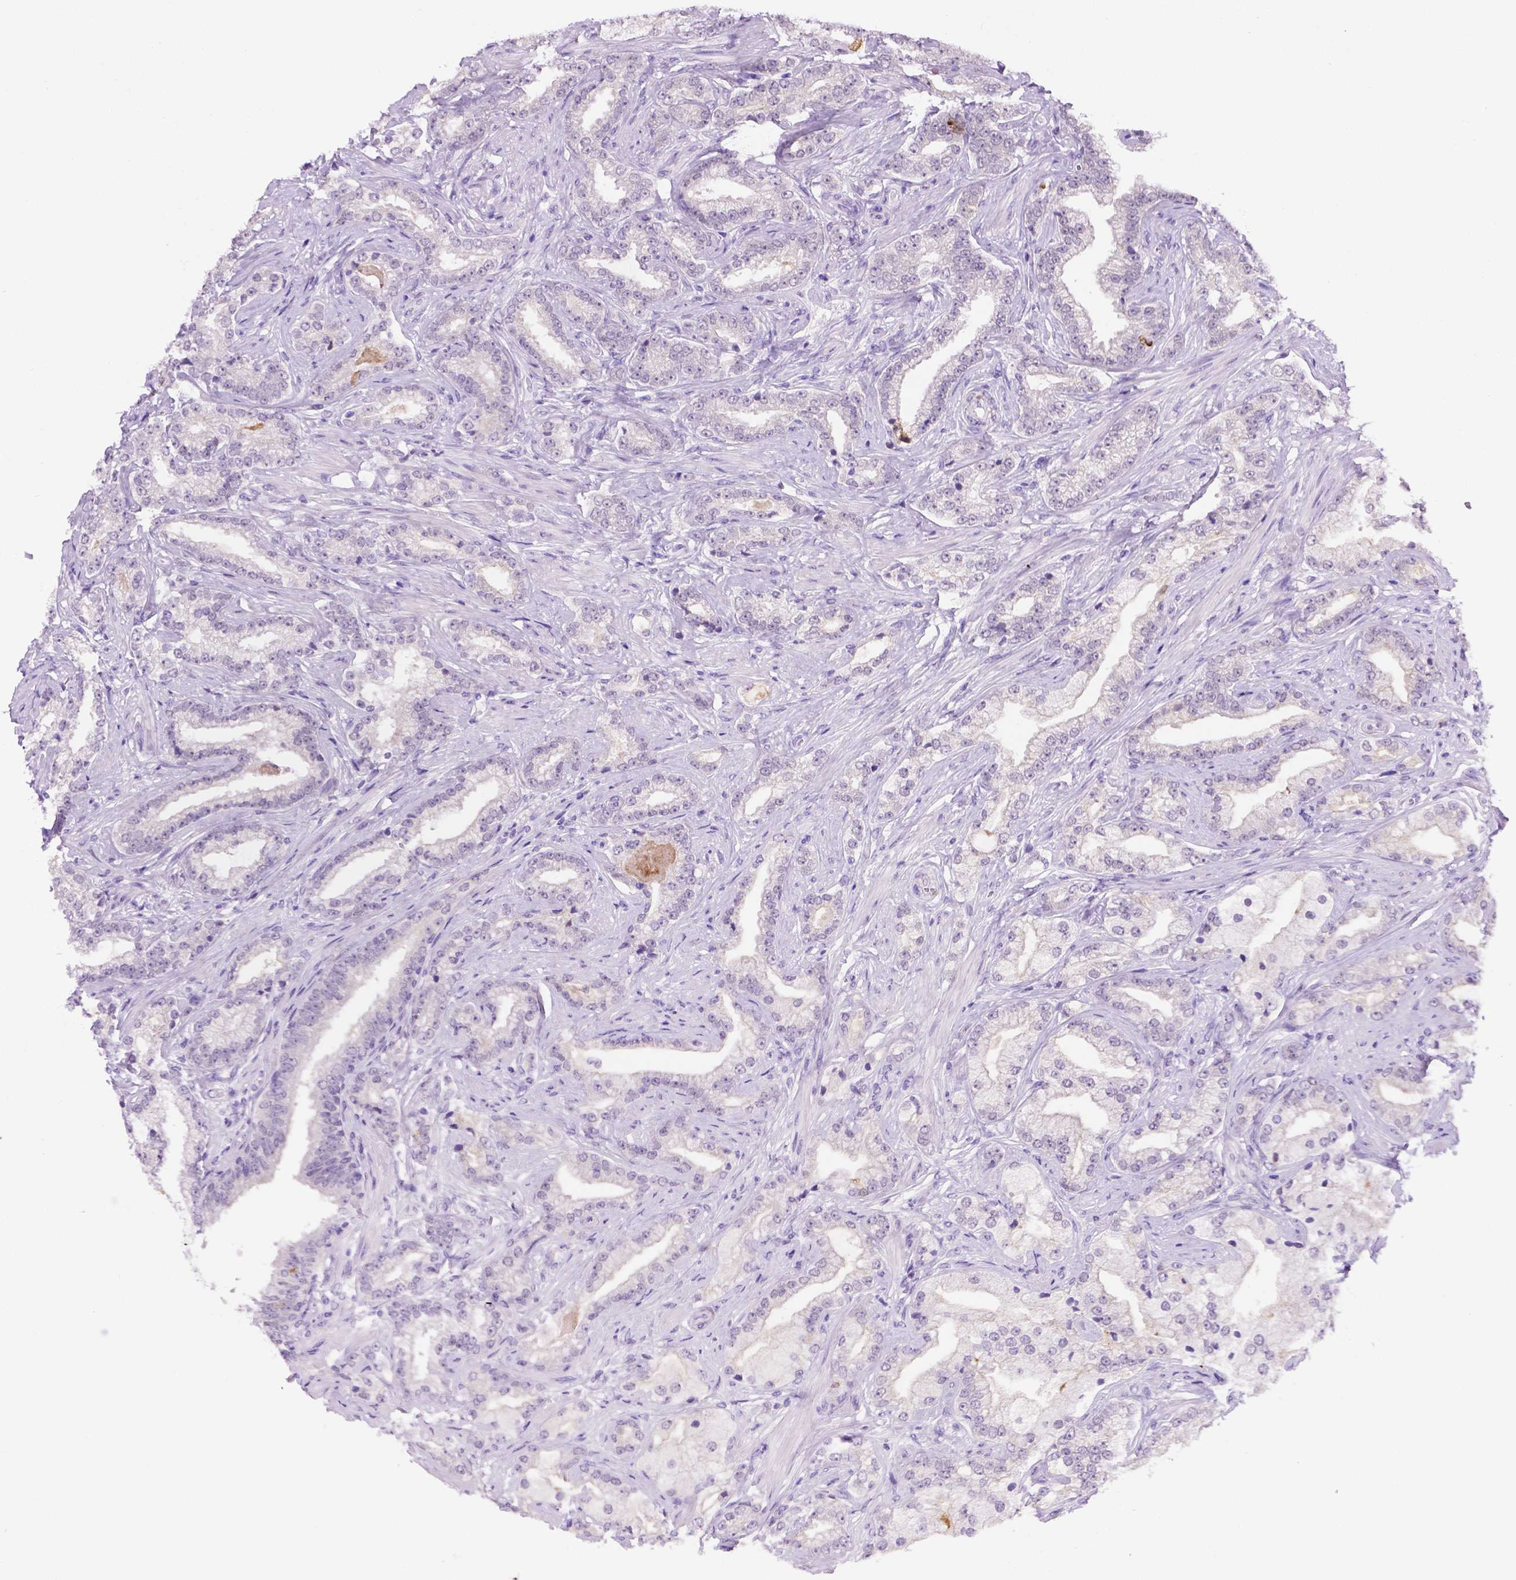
{"staining": {"intensity": "negative", "quantity": "none", "location": "none"}, "tissue": "prostate cancer", "cell_type": "Tumor cells", "image_type": "cancer", "snomed": [{"axis": "morphology", "description": "Adenocarcinoma, Low grade"}, {"axis": "topography", "description": "Prostate"}], "caption": "IHC photomicrograph of neoplastic tissue: prostate low-grade adenocarcinoma stained with DAB demonstrates no significant protein positivity in tumor cells.", "gene": "MMP27", "patient": {"sex": "male", "age": 61}}